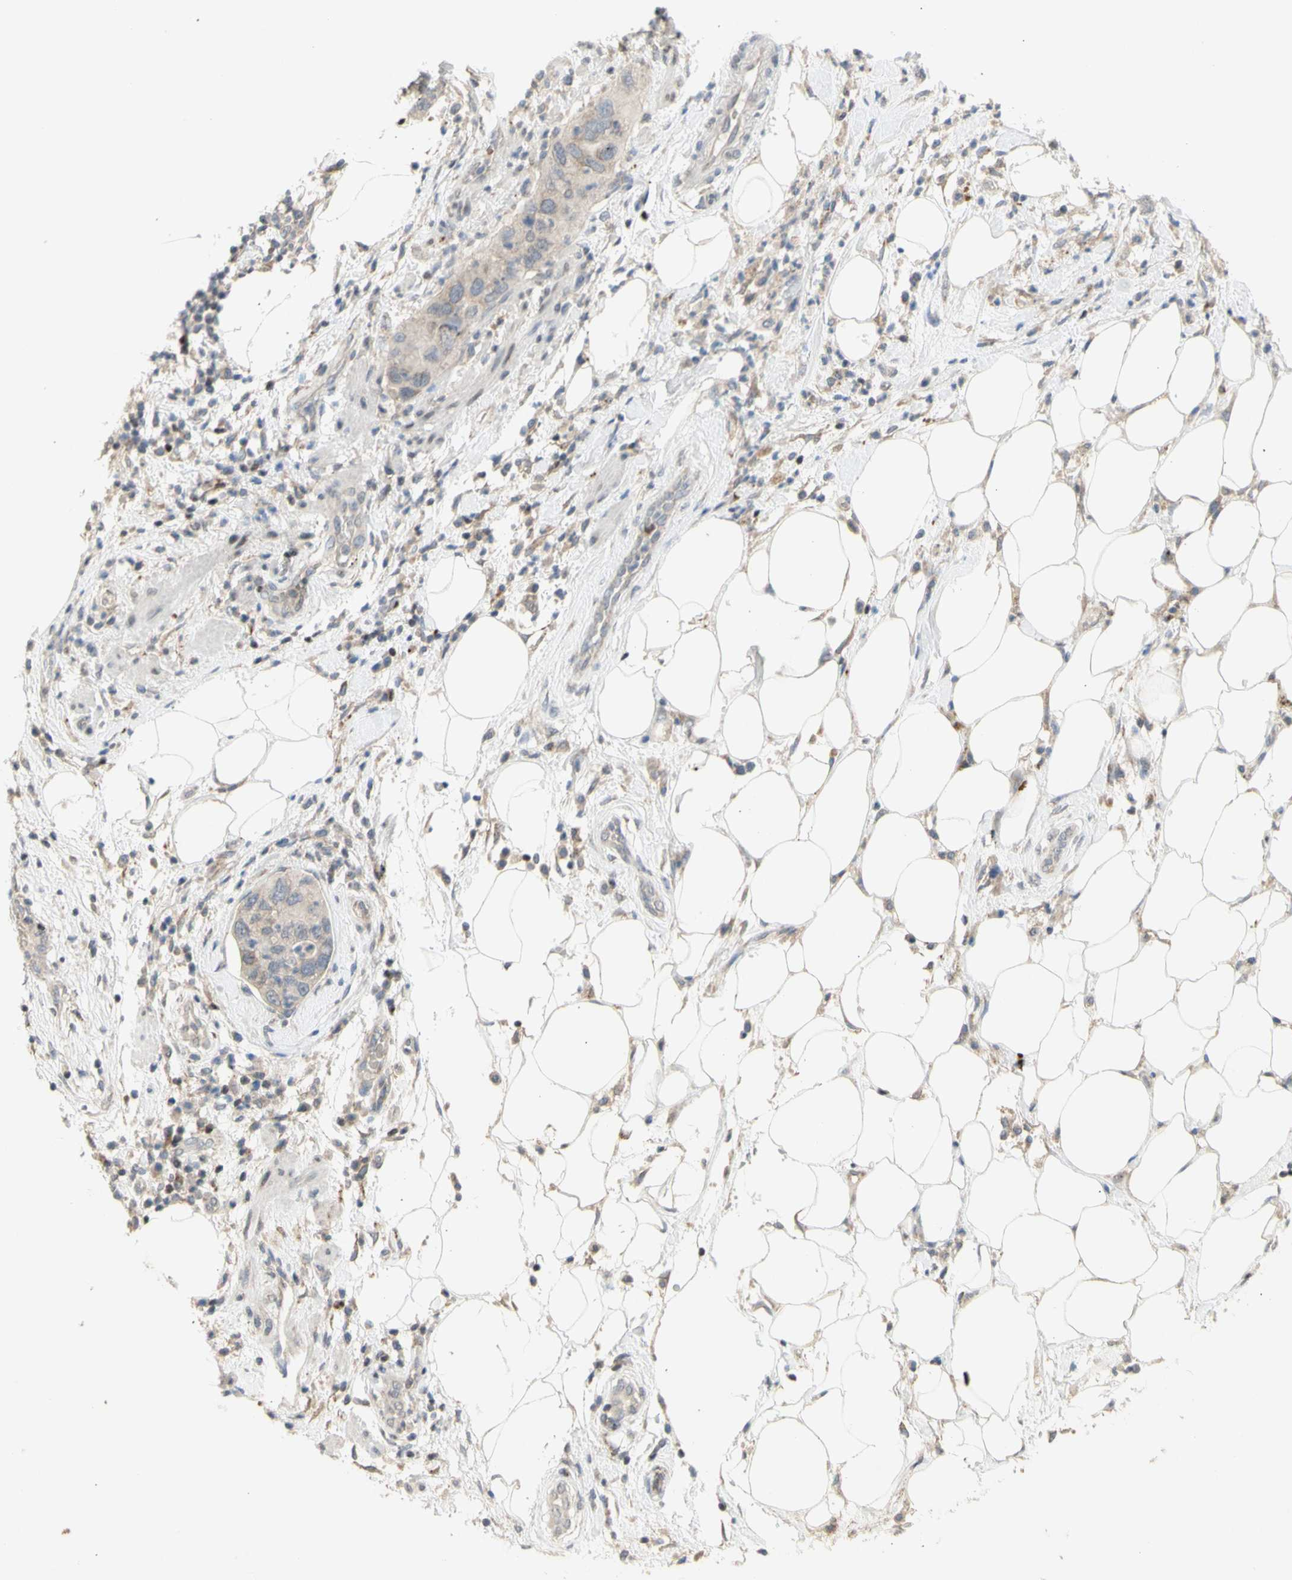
{"staining": {"intensity": "weak", "quantity": ">75%", "location": "cytoplasmic/membranous"}, "tissue": "pancreatic cancer", "cell_type": "Tumor cells", "image_type": "cancer", "snomed": [{"axis": "morphology", "description": "Adenocarcinoma, NOS"}, {"axis": "topography", "description": "Pancreas"}], "caption": "Protein analysis of pancreatic cancer (adenocarcinoma) tissue reveals weak cytoplasmic/membranous expression in about >75% of tumor cells.", "gene": "NLRP1", "patient": {"sex": "female", "age": 71}}